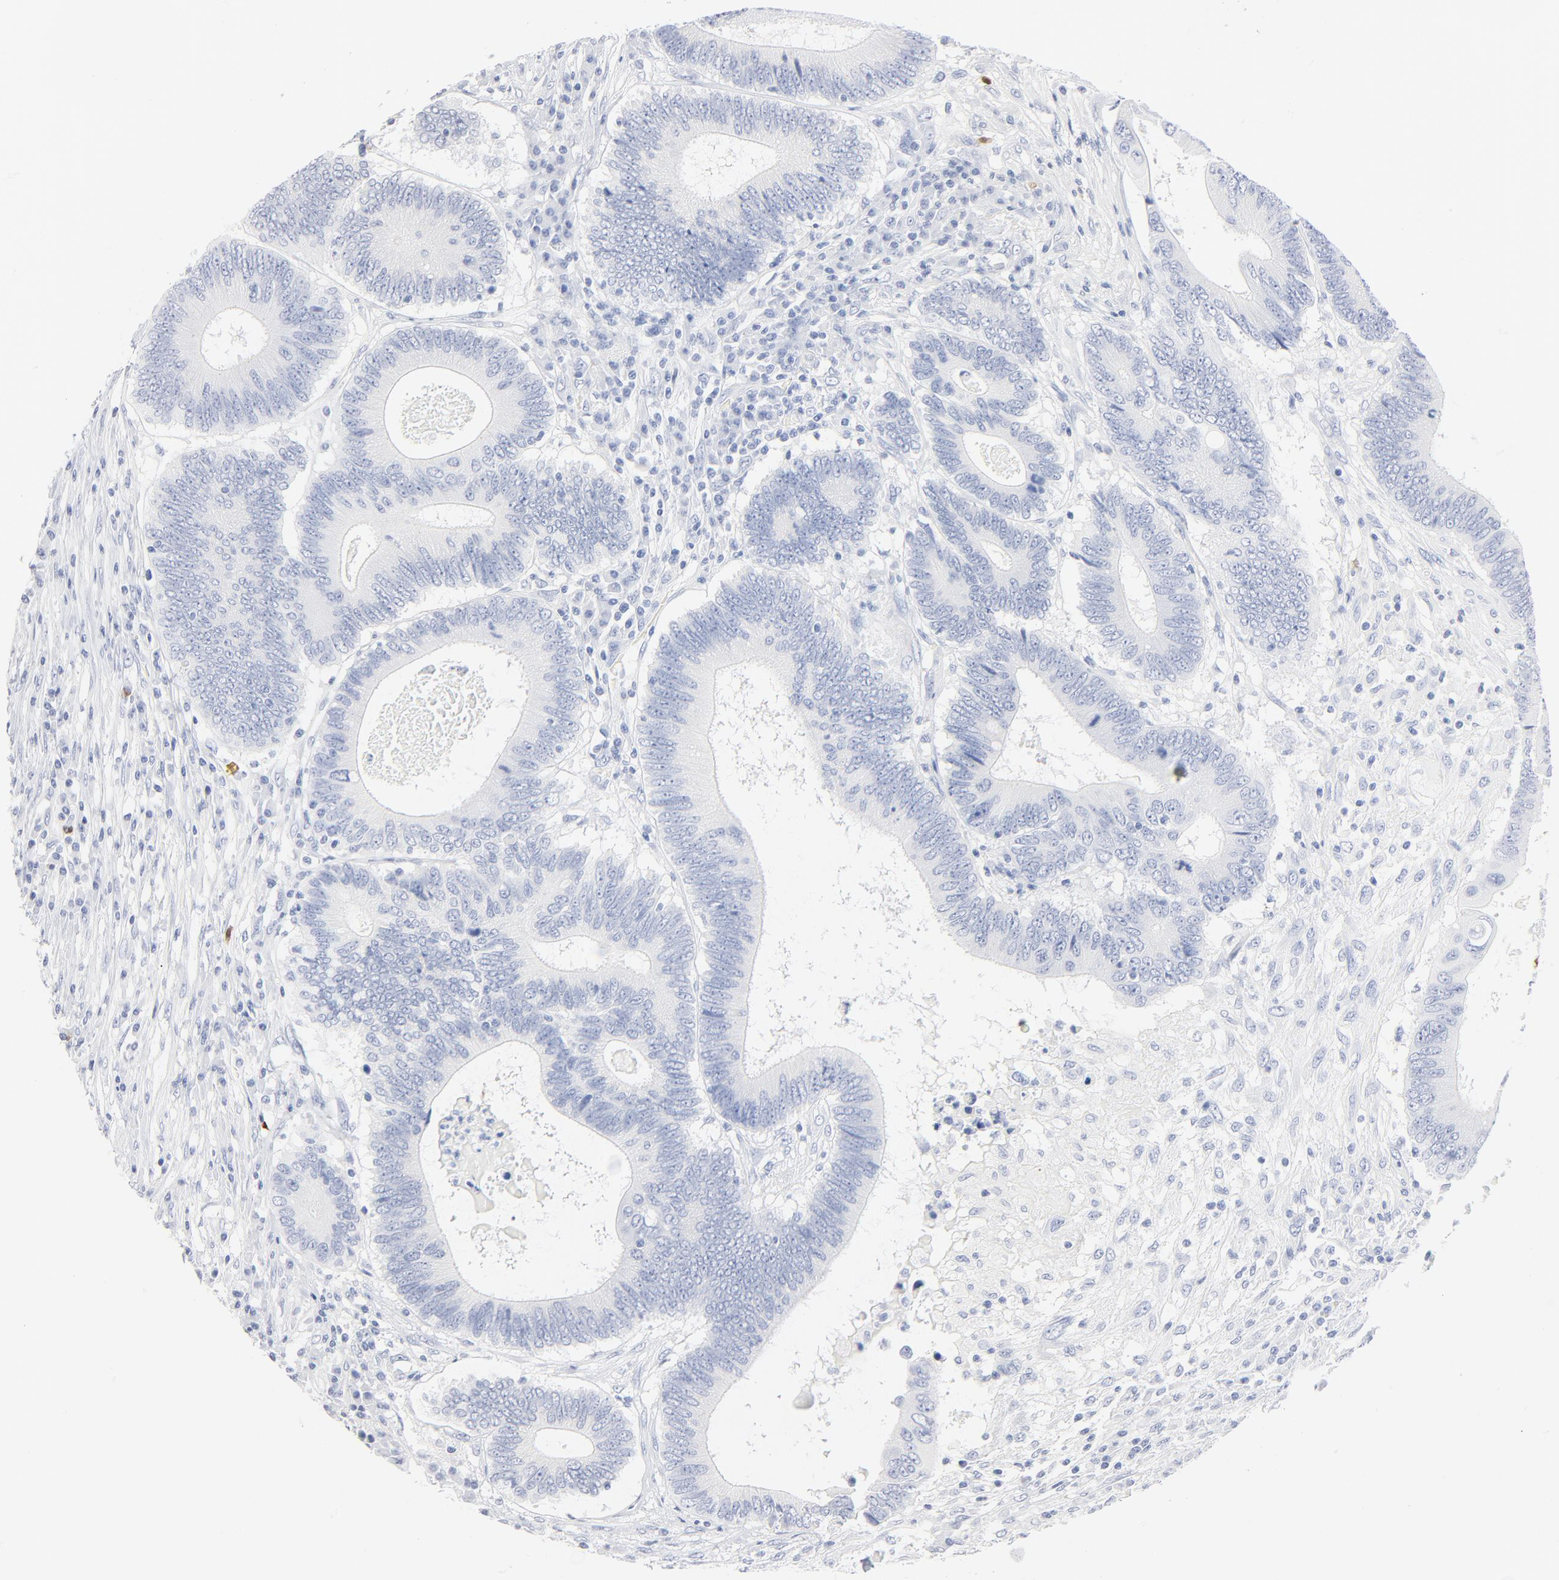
{"staining": {"intensity": "negative", "quantity": "none", "location": "none"}, "tissue": "colorectal cancer", "cell_type": "Tumor cells", "image_type": "cancer", "snomed": [{"axis": "morphology", "description": "Adenocarcinoma, NOS"}, {"axis": "topography", "description": "Colon"}], "caption": "There is no significant expression in tumor cells of colorectal adenocarcinoma. Nuclei are stained in blue.", "gene": "AGTR1", "patient": {"sex": "female", "age": 78}}